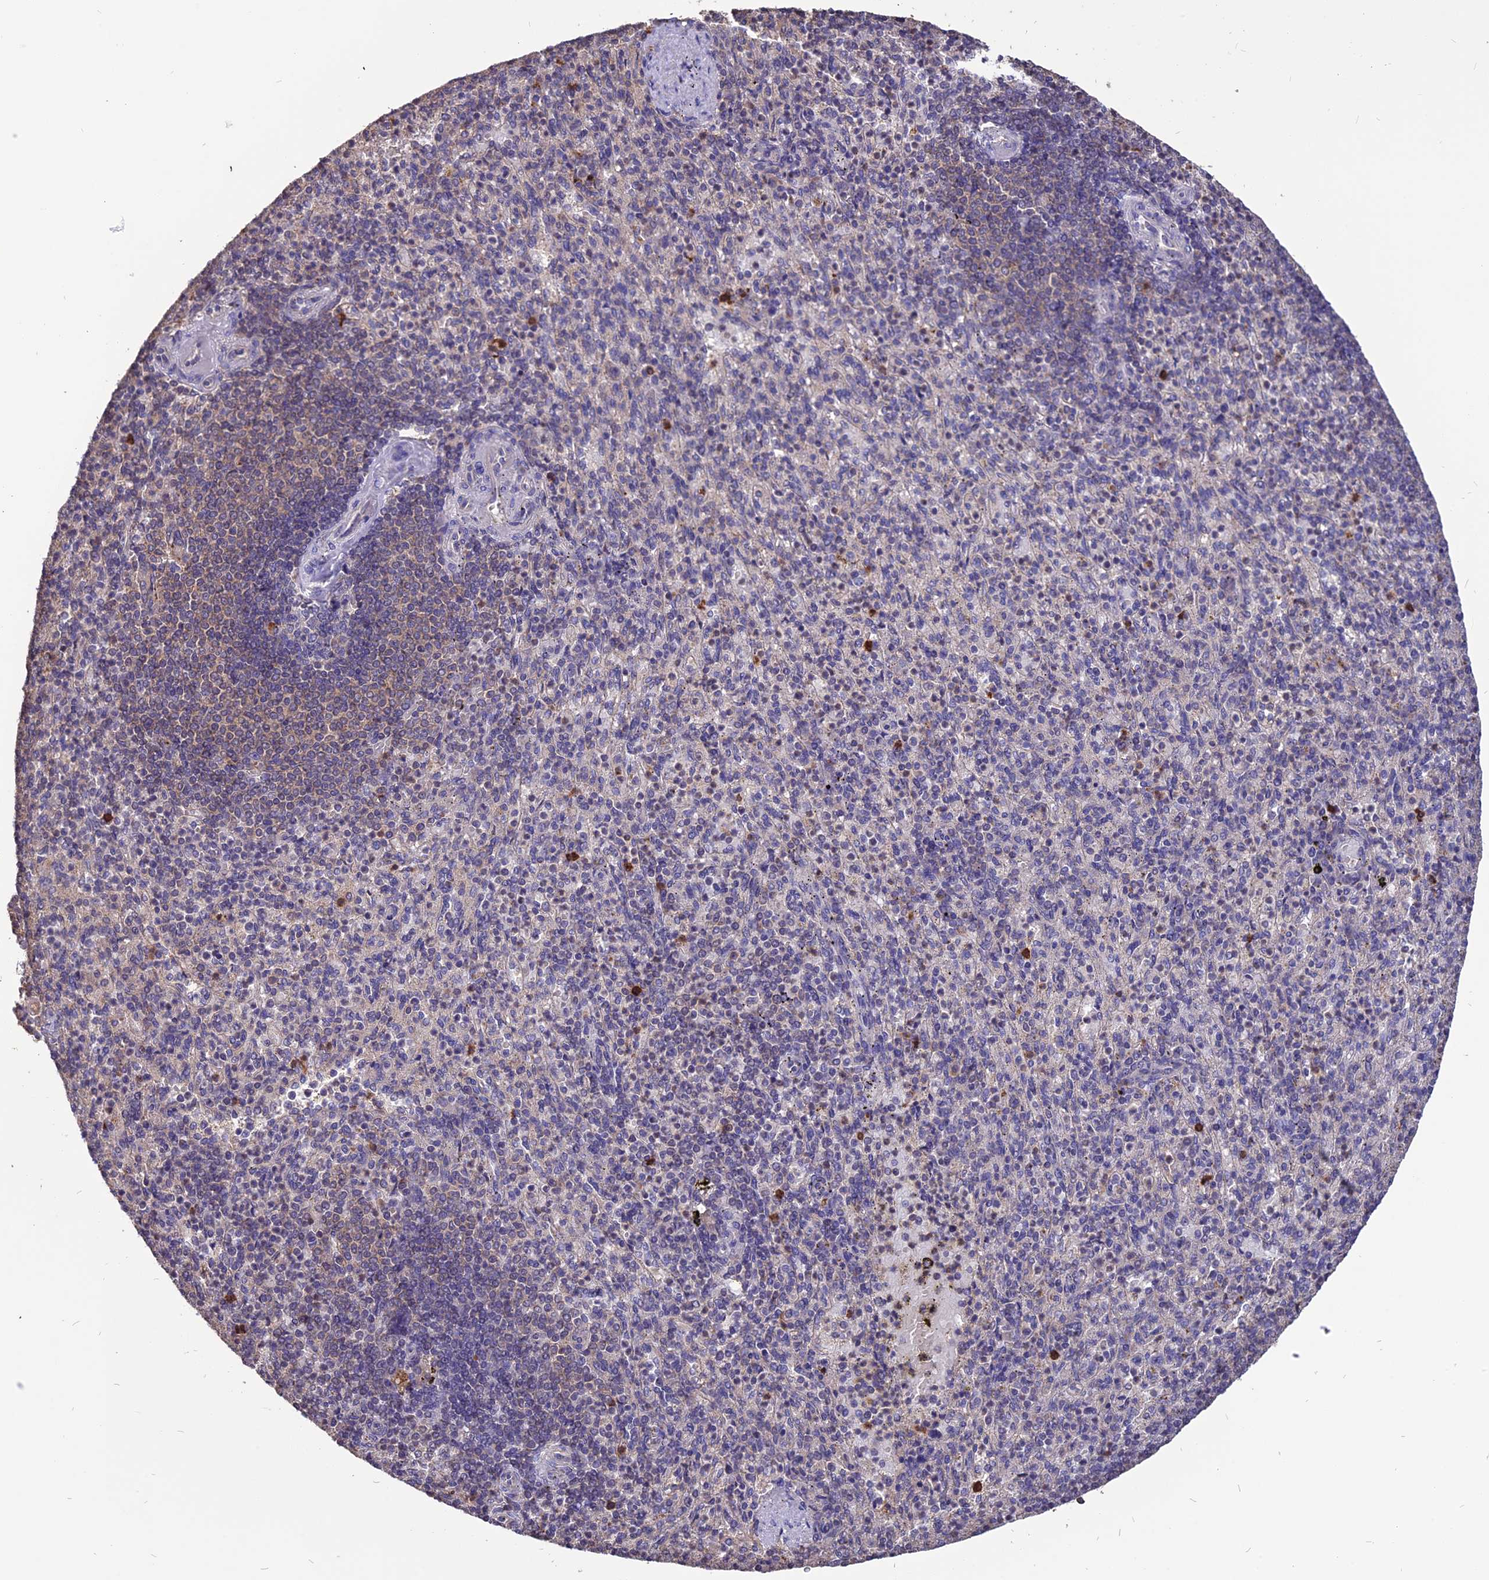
{"staining": {"intensity": "moderate", "quantity": "<25%", "location": "cytoplasmic/membranous"}, "tissue": "spleen", "cell_type": "Cells in red pulp", "image_type": "normal", "snomed": [{"axis": "morphology", "description": "Normal tissue, NOS"}, {"axis": "topography", "description": "Spleen"}], "caption": "This is a histology image of immunohistochemistry staining of benign spleen, which shows moderate expression in the cytoplasmic/membranous of cells in red pulp.", "gene": "CARMIL2", "patient": {"sex": "female", "age": 74}}